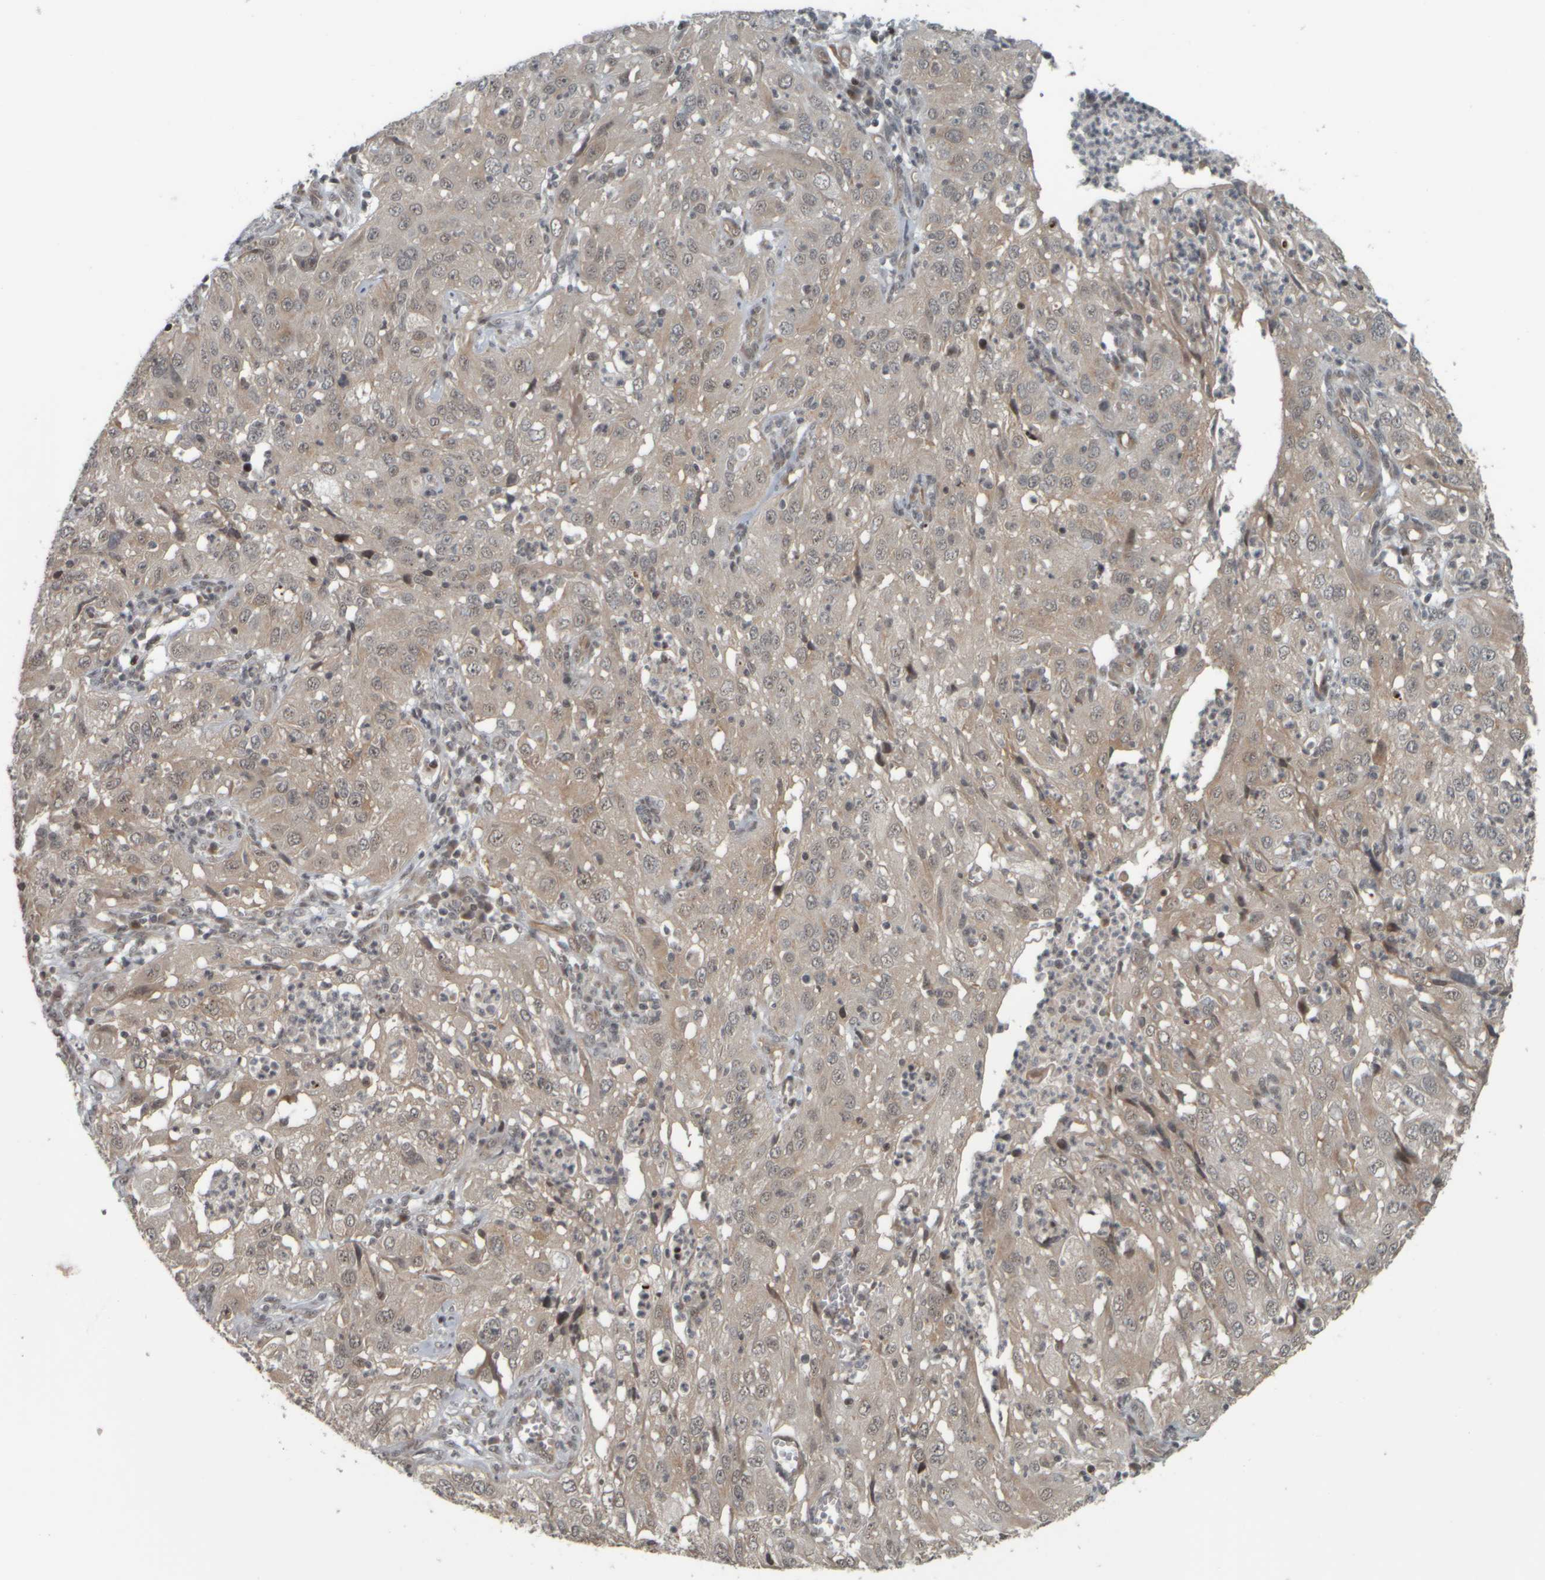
{"staining": {"intensity": "weak", "quantity": "25%-75%", "location": "cytoplasmic/membranous,nuclear"}, "tissue": "cervical cancer", "cell_type": "Tumor cells", "image_type": "cancer", "snomed": [{"axis": "morphology", "description": "Squamous cell carcinoma, NOS"}, {"axis": "topography", "description": "Cervix"}], "caption": "Immunohistochemistry micrograph of human cervical cancer (squamous cell carcinoma) stained for a protein (brown), which shows low levels of weak cytoplasmic/membranous and nuclear expression in about 25%-75% of tumor cells.", "gene": "NAPG", "patient": {"sex": "female", "age": 32}}